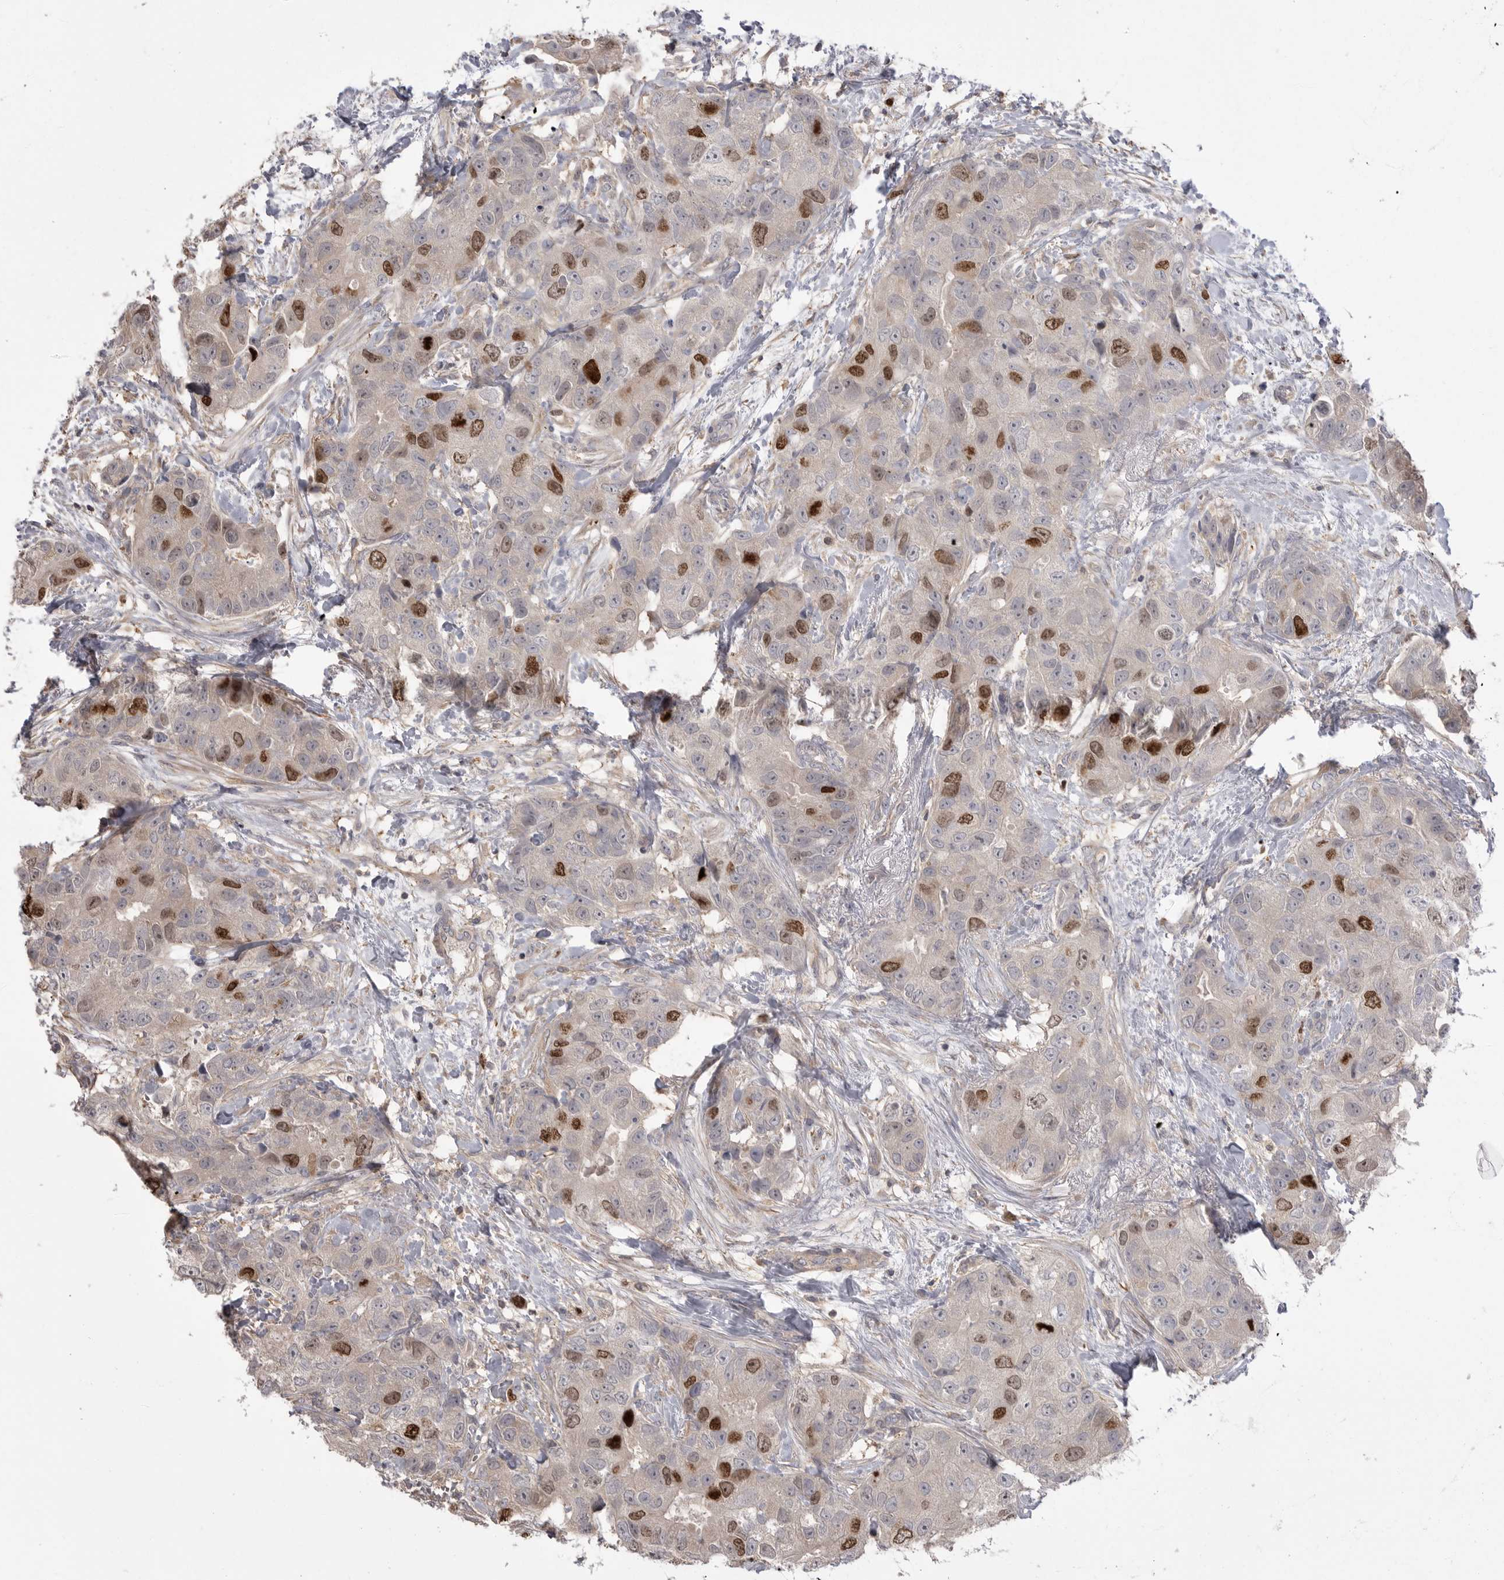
{"staining": {"intensity": "strong", "quantity": "<25%", "location": "cytoplasmic/membranous,nuclear"}, "tissue": "breast cancer", "cell_type": "Tumor cells", "image_type": "cancer", "snomed": [{"axis": "morphology", "description": "Duct carcinoma"}, {"axis": "topography", "description": "Breast"}], "caption": "This is an image of immunohistochemistry (IHC) staining of invasive ductal carcinoma (breast), which shows strong positivity in the cytoplasmic/membranous and nuclear of tumor cells.", "gene": "TOP2A", "patient": {"sex": "female", "age": 62}}